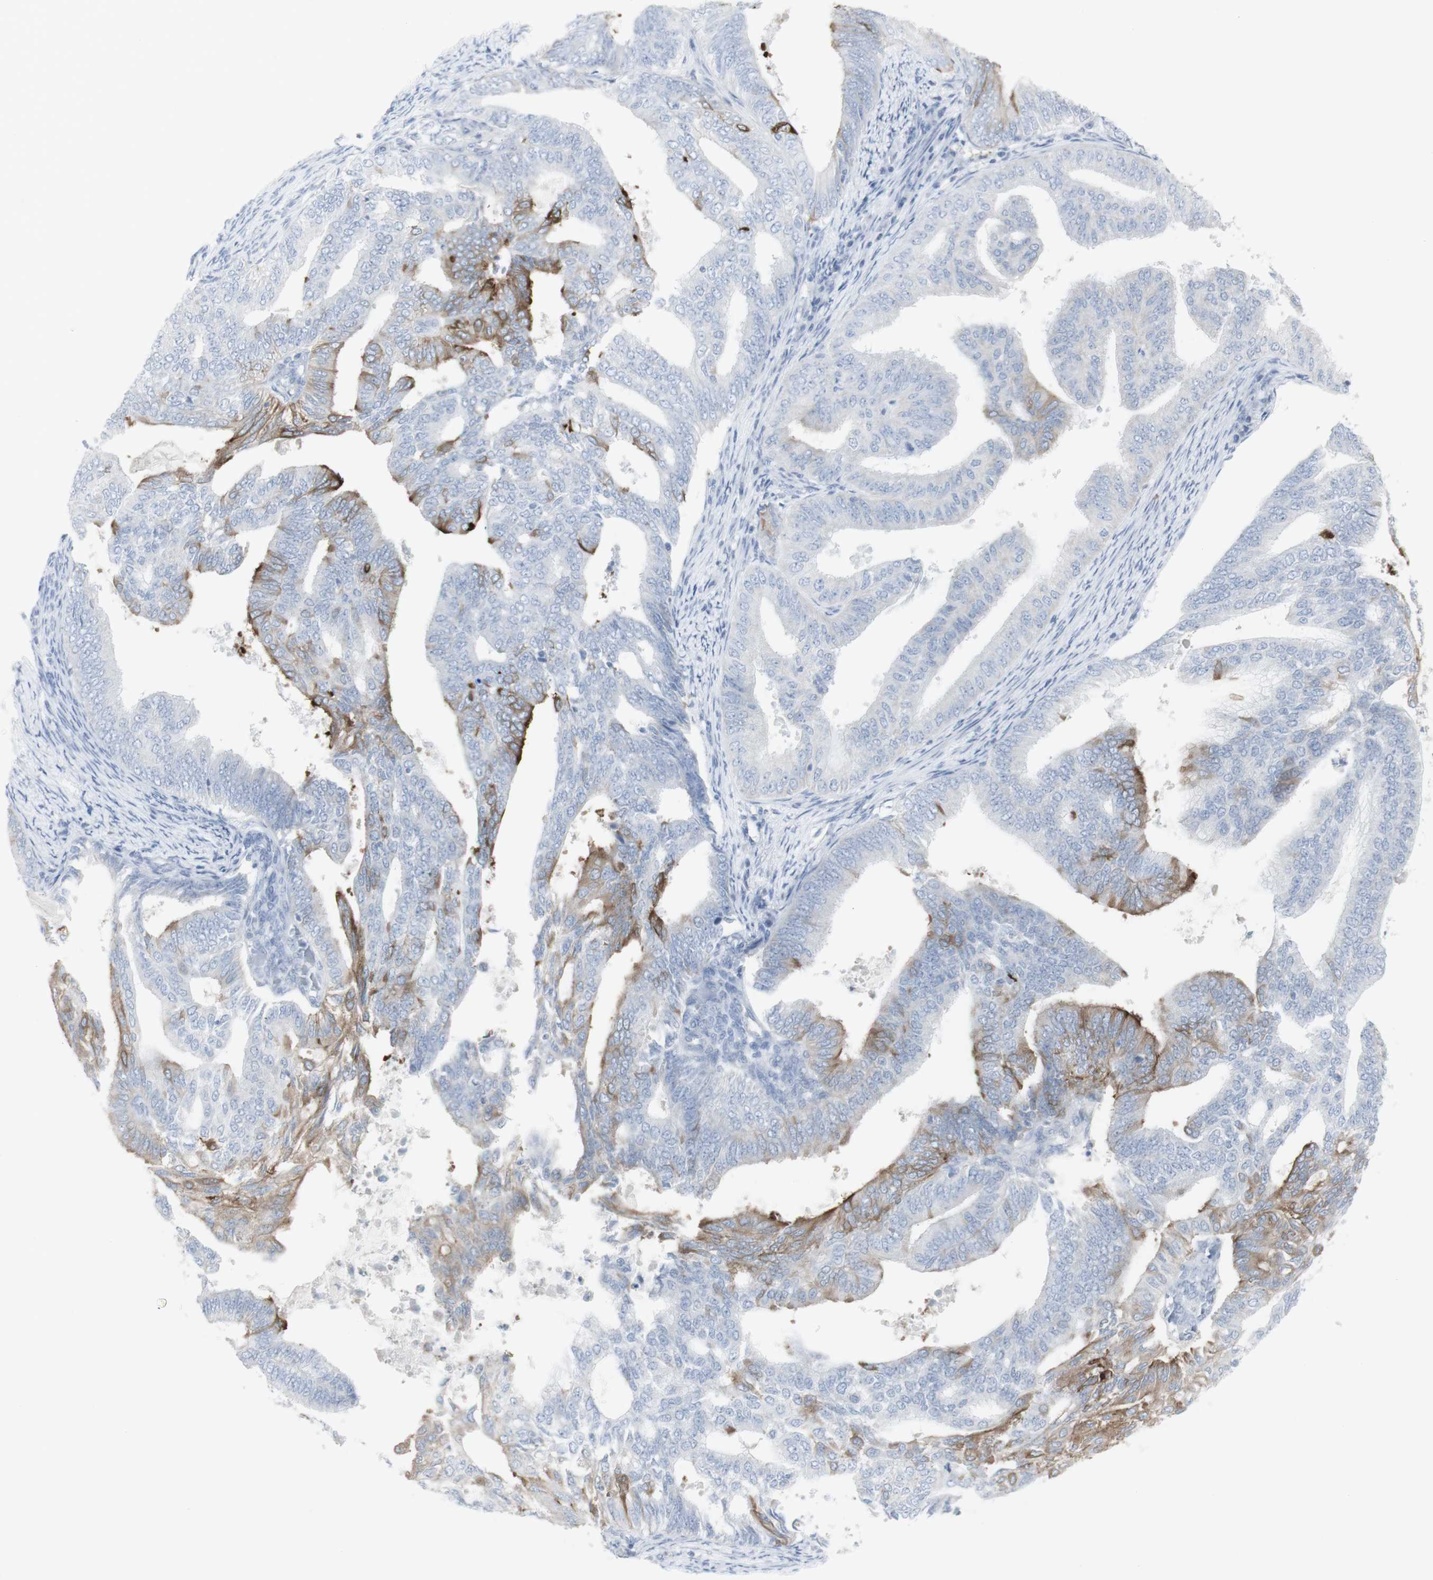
{"staining": {"intensity": "moderate", "quantity": "<25%", "location": "cytoplasmic/membranous"}, "tissue": "endometrial cancer", "cell_type": "Tumor cells", "image_type": "cancer", "snomed": [{"axis": "morphology", "description": "Adenocarcinoma, NOS"}, {"axis": "topography", "description": "Endometrium"}], "caption": "Immunohistochemistry of human endometrial adenocarcinoma reveals low levels of moderate cytoplasmic/membranous staining in about <25% of tumor cells.", "gene": "ENSG00000198211", "patient": {"sex": "female", "age": 58}}